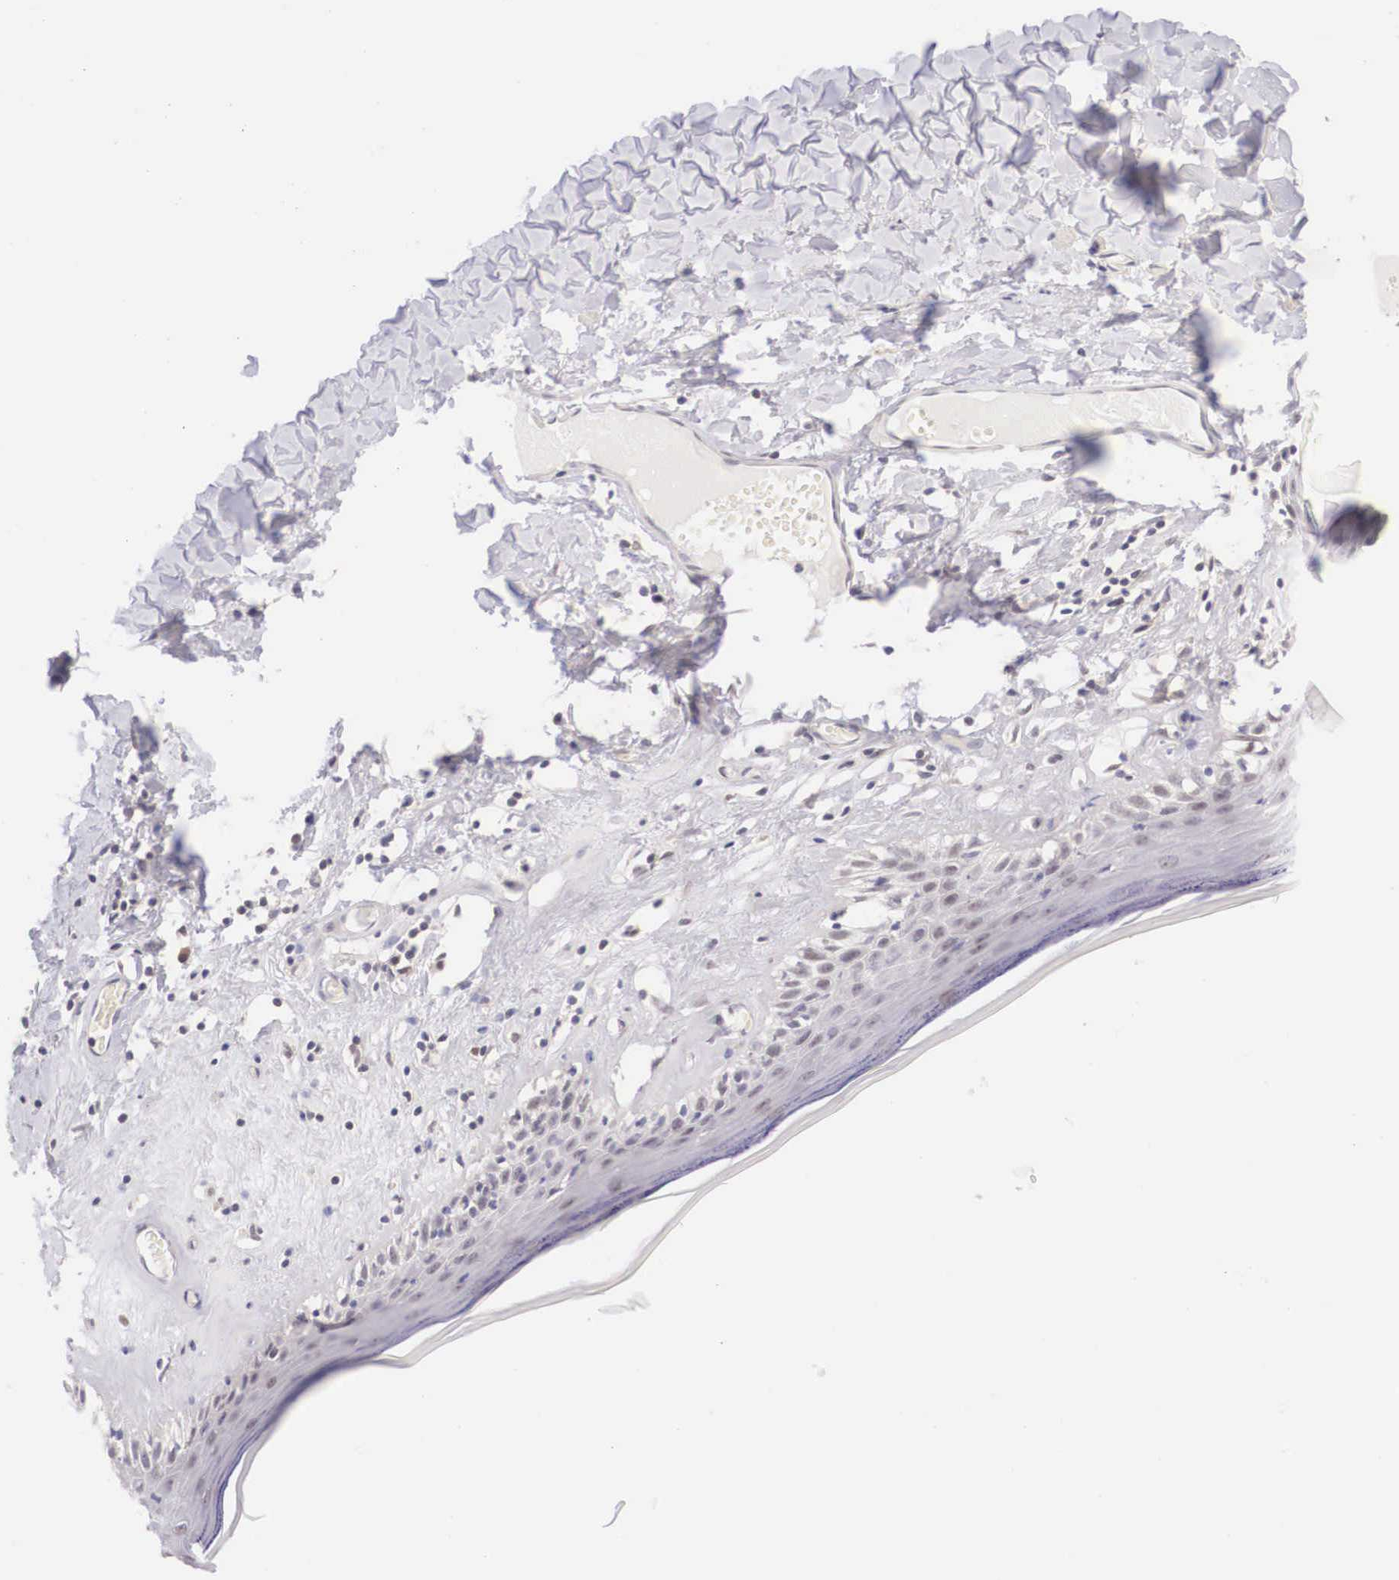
{"staining": {"intensity": "weak", "quantity": "25%-75%", "location": "nuclear"}, "tissue": "skin", "cell_type": "Epidermal cells", "image_type": "normal", "snomed": [{"axis": "morphology", "description": "Normal tissue, NOS"}, {"axis": "topography", "description": "Vascular tissue"}, {"axis": "topography", "description": "Vulva"}, {"axis": "topography", "description": "Peripheral nerve tissue"}], "caption": "High-magnification brightfield microscopy of benign skin stained with DAB (brown) and counterstained with hematoxylin (blue). epidermal cells exhibit weak nuclear expression is present in approximately25%-75% of cells. The protein of interest is shown in brown color, while the nuclei are stained blue.", "gene": "ZNF275", "patient": {"sex": "female", "age": 86}}